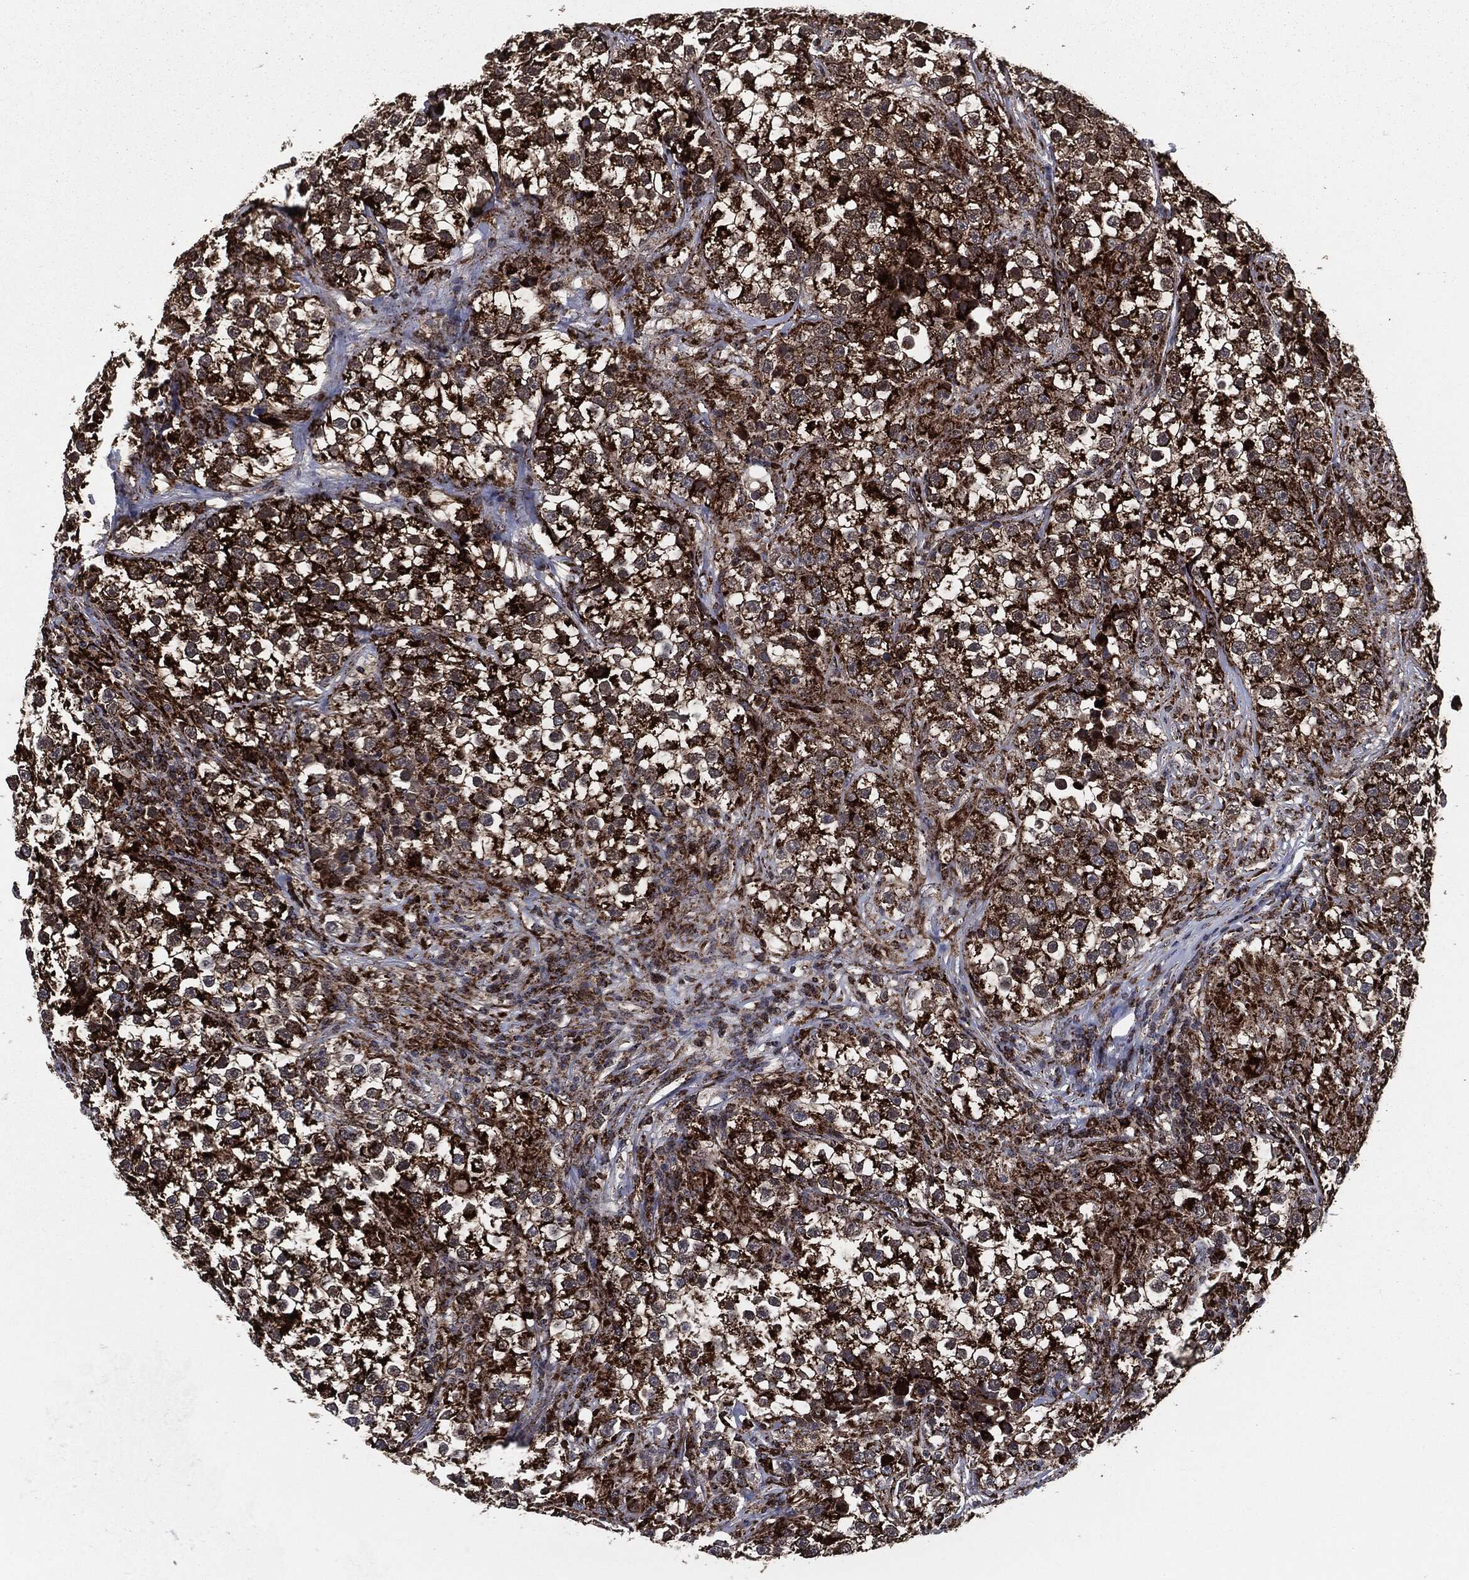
{"staining": {"intensity": "strong", "quantity": "25%-75%", "location": "cytoplasmic/membranous"}, "tissue": "testis cancer", "cell_type": "Tumor cells", "image_type": "cancer", "snomed": [{"axis": "morphology", "description": "Seminoma, NOS"}, {"axis": "topography", "description": "Testis"}], "caption": "Testis cancer (seminoma) stained for a protein (brown) demonstrates strong cytoplasmic/membranous positive expression in about 25%-75% of tumor cells.", "gene": "FH", "patient": {"sex": "male", "age": 46}}